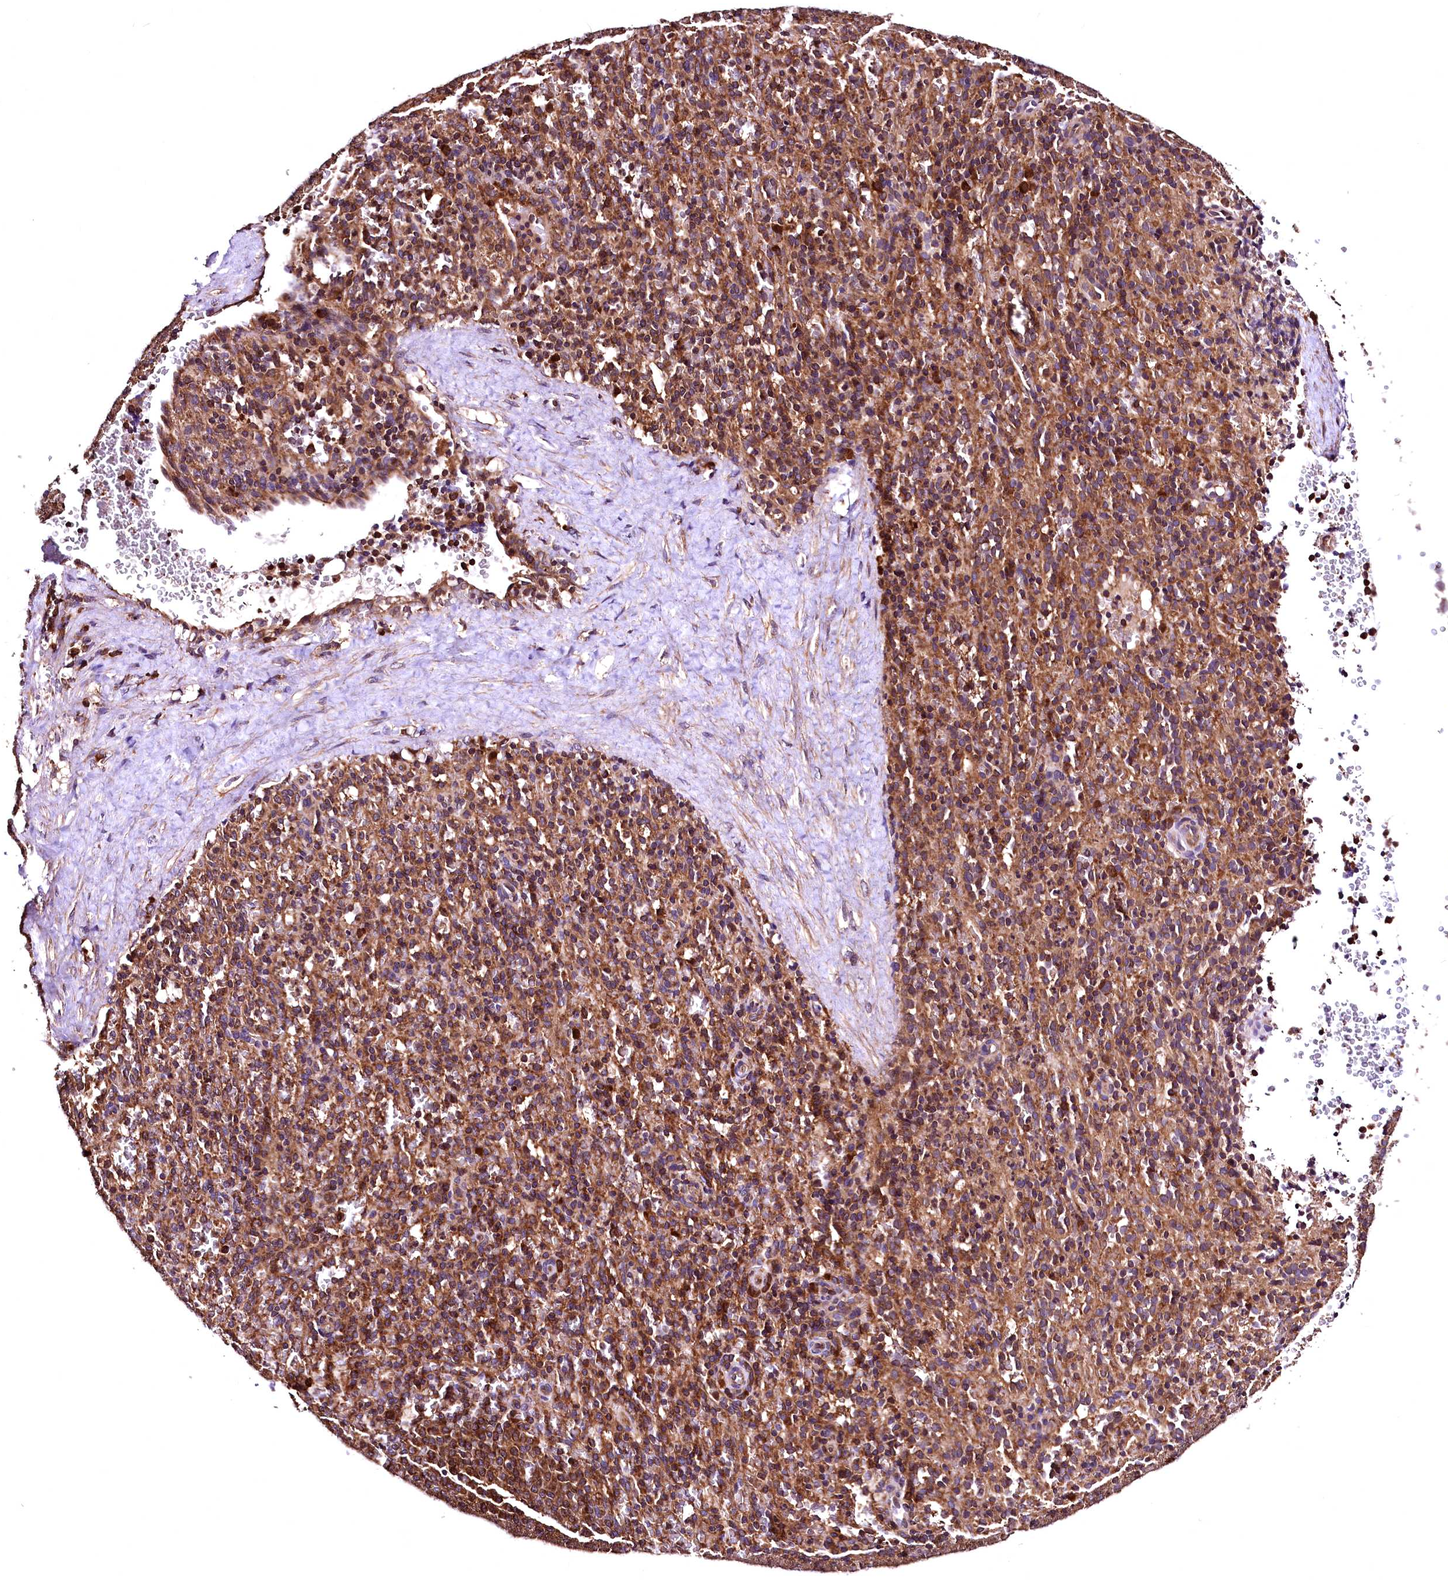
{"staining": {"intensity": "moderate", "quantity": "25%-75%", "location": "cytoplasmic/membranous"}, "tissue": "spleen", "cell_type": "Cells in red pulp", "image_type": "normal", "snomed": [{"axis": "morphology", "description": "Normal tissue, NOS"}, {"axis": "topography", "description": "Spleen"}], "caption": "Spleen stained for a protein (brown) reveals moderate cytoplasmic/membranous positive staining in about 25%-75% of cells in red pulp.", "gene": "LRSAM1", "patient": {"sex": "female", "age": 21}}